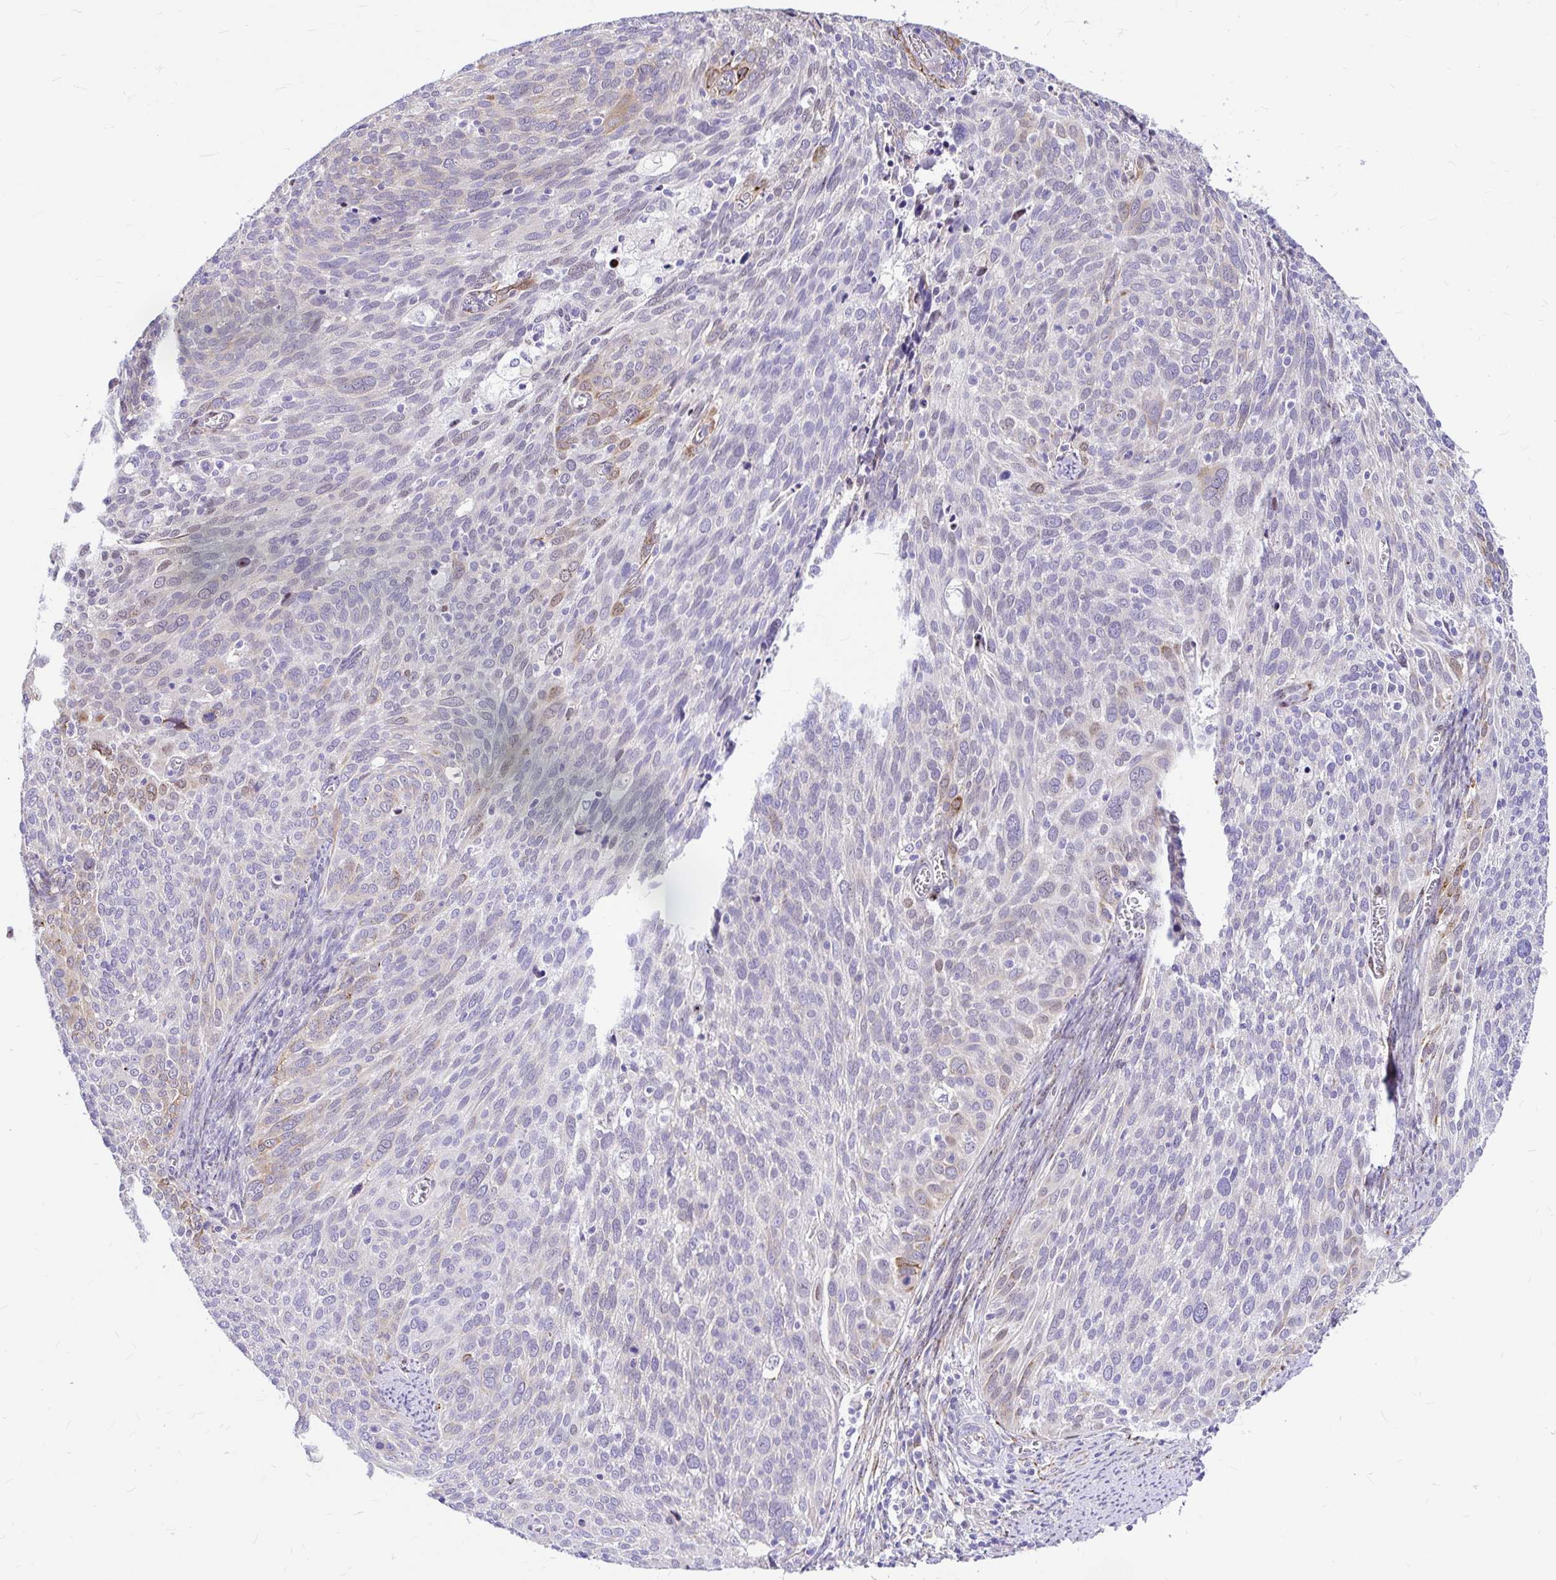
{"staining": {"intensity": "weak", "quantity": "<25%", "location": "cytoplasmic/membranous"}, "tissue": "cervical cancer", "cell_type": "Tumor cells", "image_type": "cancer", "snomed": [{"axis": "morphology", "description": "Squamous cell carcinoma, NOS"}, {"axis": "topography", "description": "Cervix"}], "caption": "Human squamous cell carcinoma (cervical) stained for a protein using IHC exhibits no positivity in tumor cells.", "gene": "GABBR2", "patient": {"sex": "female", "age": 39}}